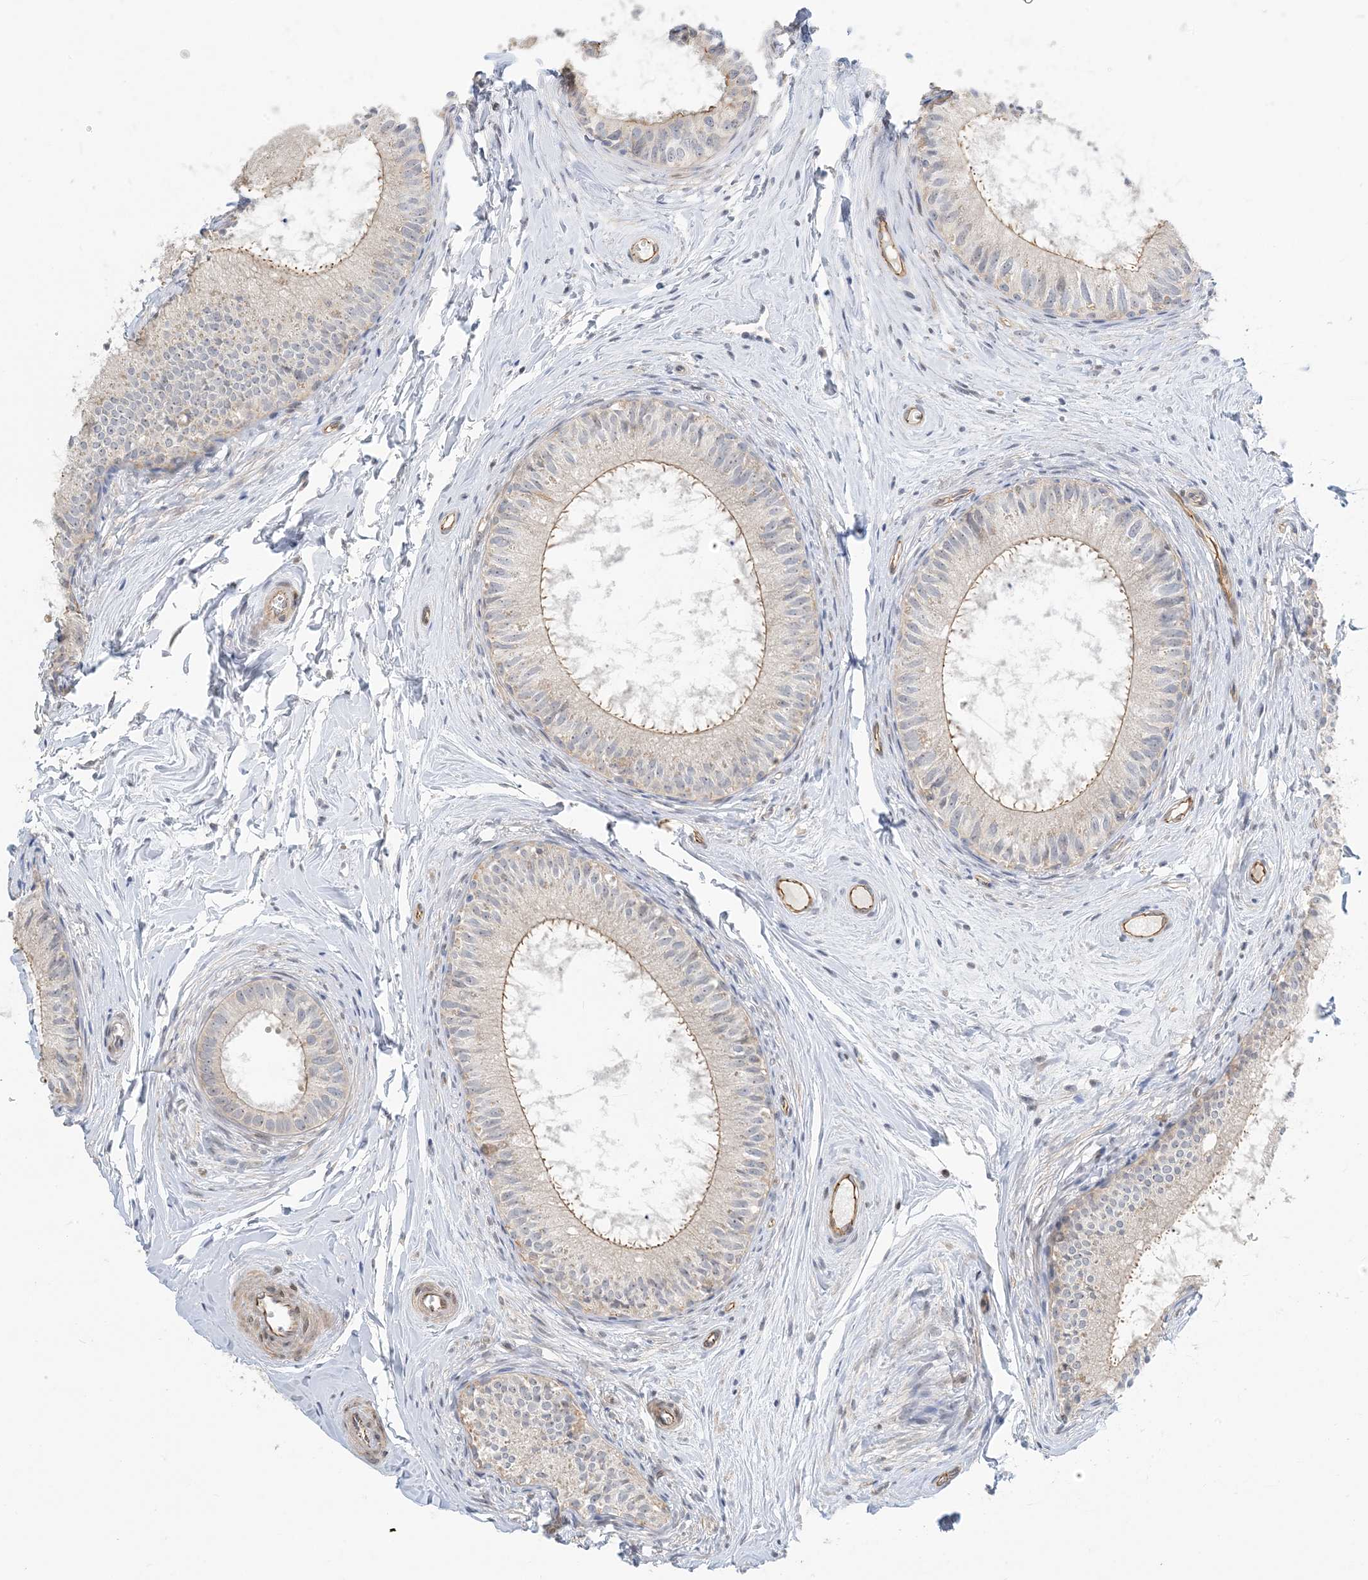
{"staining": {"intensity": "moderate", "quantity": "25%-75%", "location": "cytoplasmic/membranous"}, "tissue": "epididymis", "cell_type": "Glandular cells", "image_type": "normal", "snomed": [{"axis": "morphology", "description": "Normal tissue, NOS"}, {"axis": "topography", "description": "Epididymis"}], "caption": "Unremarkable epididymis demonstrates moderate cytoplasmic/membranous positivity in about 25%-75% of glandular cells The protein is shown in brown color, while the nuclei are stained blue..", "gene": "IL36B", "patient": {"sex": "male", "age": 34}}